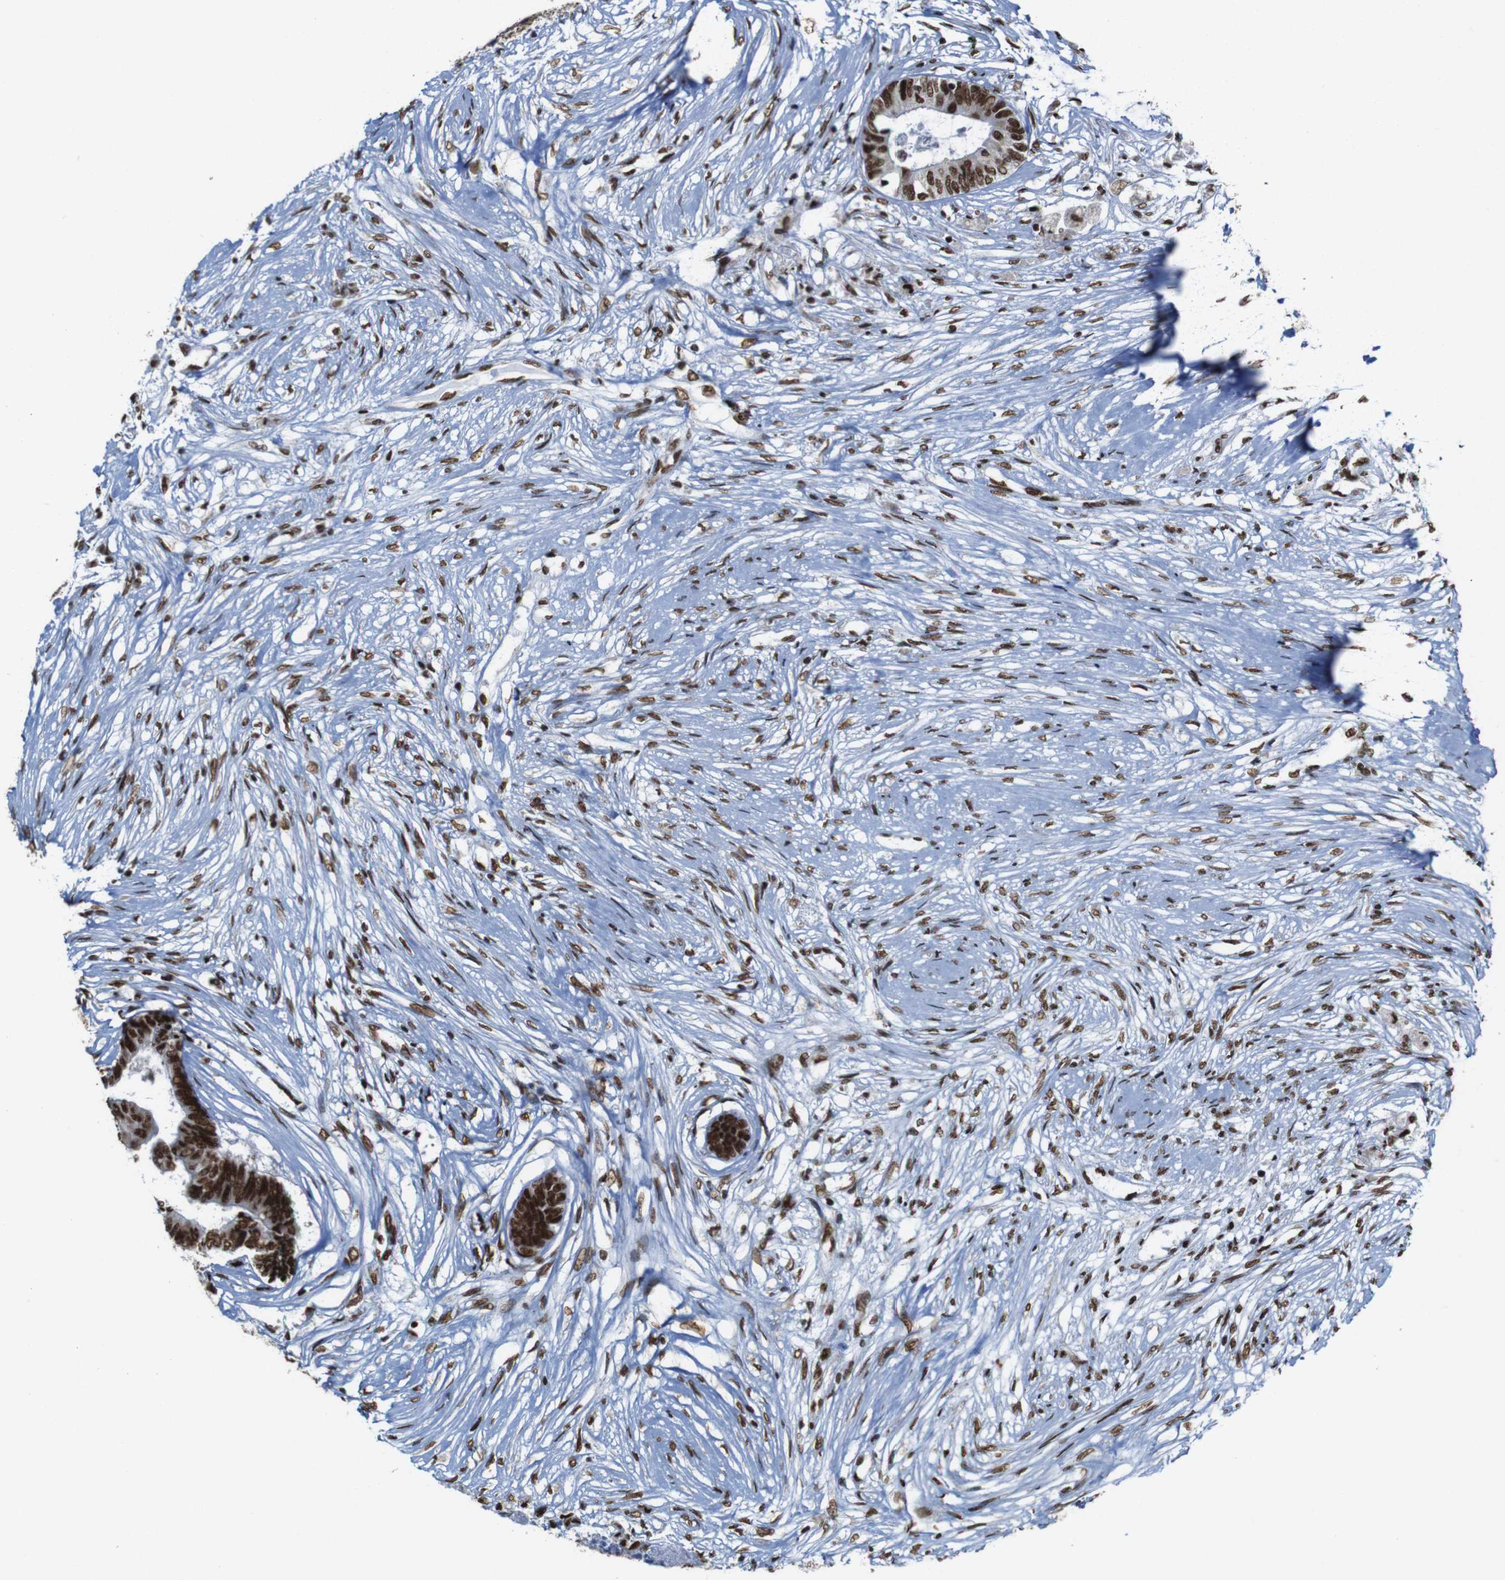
{"staining": {"intensity": "strong", "quantity": ">75%", "location": "nuclear"}, "tissue": "colorectal cancer", "cell_type": "Tumor cells", "image_type": "cancer", "snomed": [{"axis": "morphology", "description": "Adenocarcinoma, NOS"}, {"axis": "topography", "description": "Rectum"}], "caption": "Protein expression by immunohistochemistry reveals strong nuclear expression in about >75% of tumor cells in adenocarcinoma (colorectal).", "gene": "ROMO1", "patient": {"sex": "male", "age": 63}}